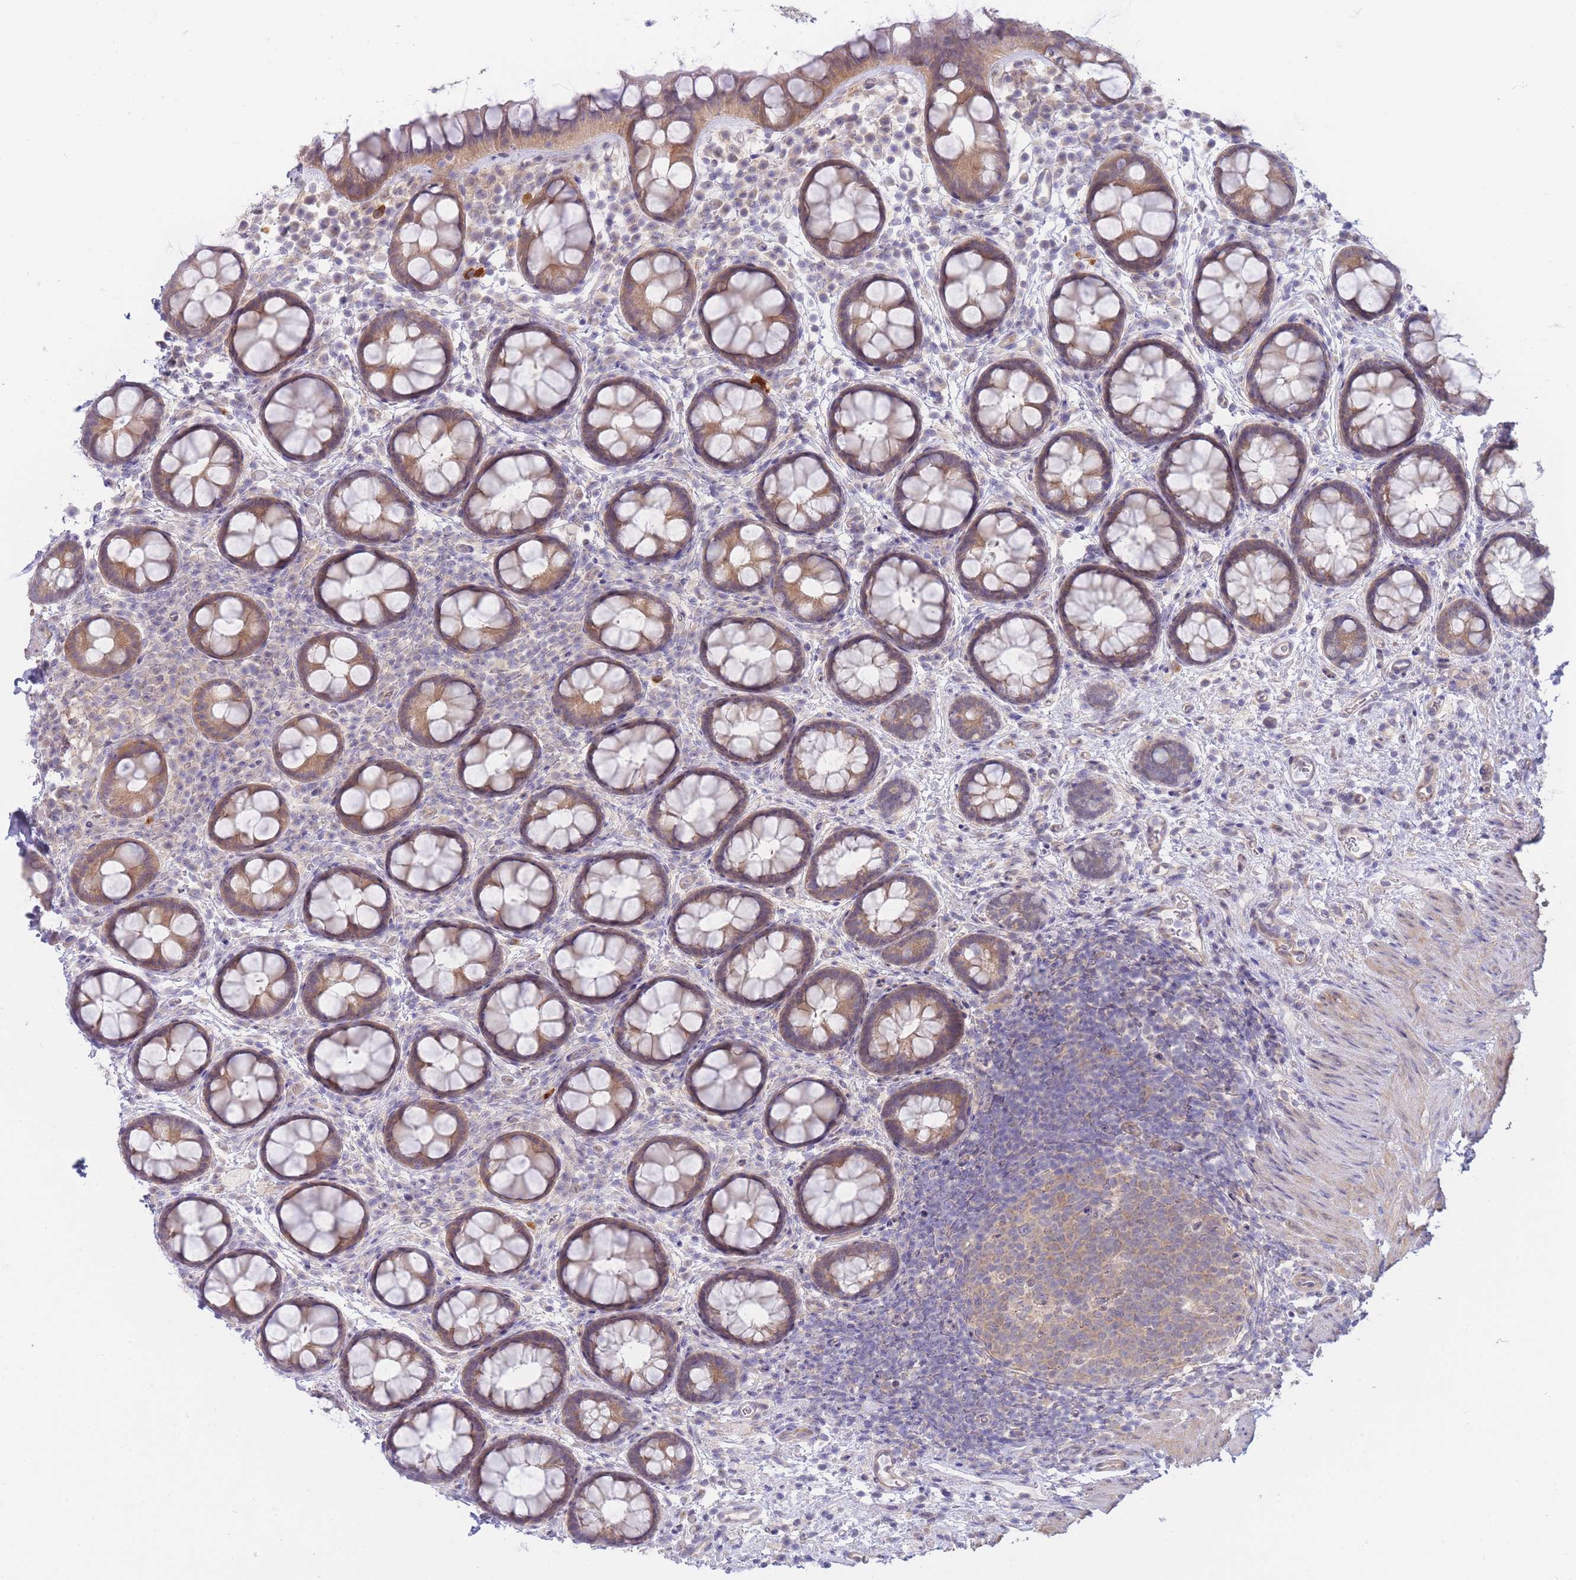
{"staining": {"intensity": "moderate", "quantity": ">75%", "location": "cytoplasmic/membranous"}, "tissue": "rectum", "cell_type": "Glandular cells", "image_type": "normal", "snomed": [{"axis": "morphology", "description": "Normal tissue, NOS"}, {"axis": "topography", "description": "Rectum"}, {"axis": "topography", "description": "Peripheral nerve tissue"}], "caption": "Protein expression analysis of benign human rectum reveals moderate cytoplasmic/membranous staining in about >75% of glandular cells. The staining was performed using DAB to visualize the protein expression in brown, while the nuclei were stained in blue with hematoxylin (Magnification: 20x).", "gene": "SUGT1", "patient": {"sex": "female", "age": 69}}